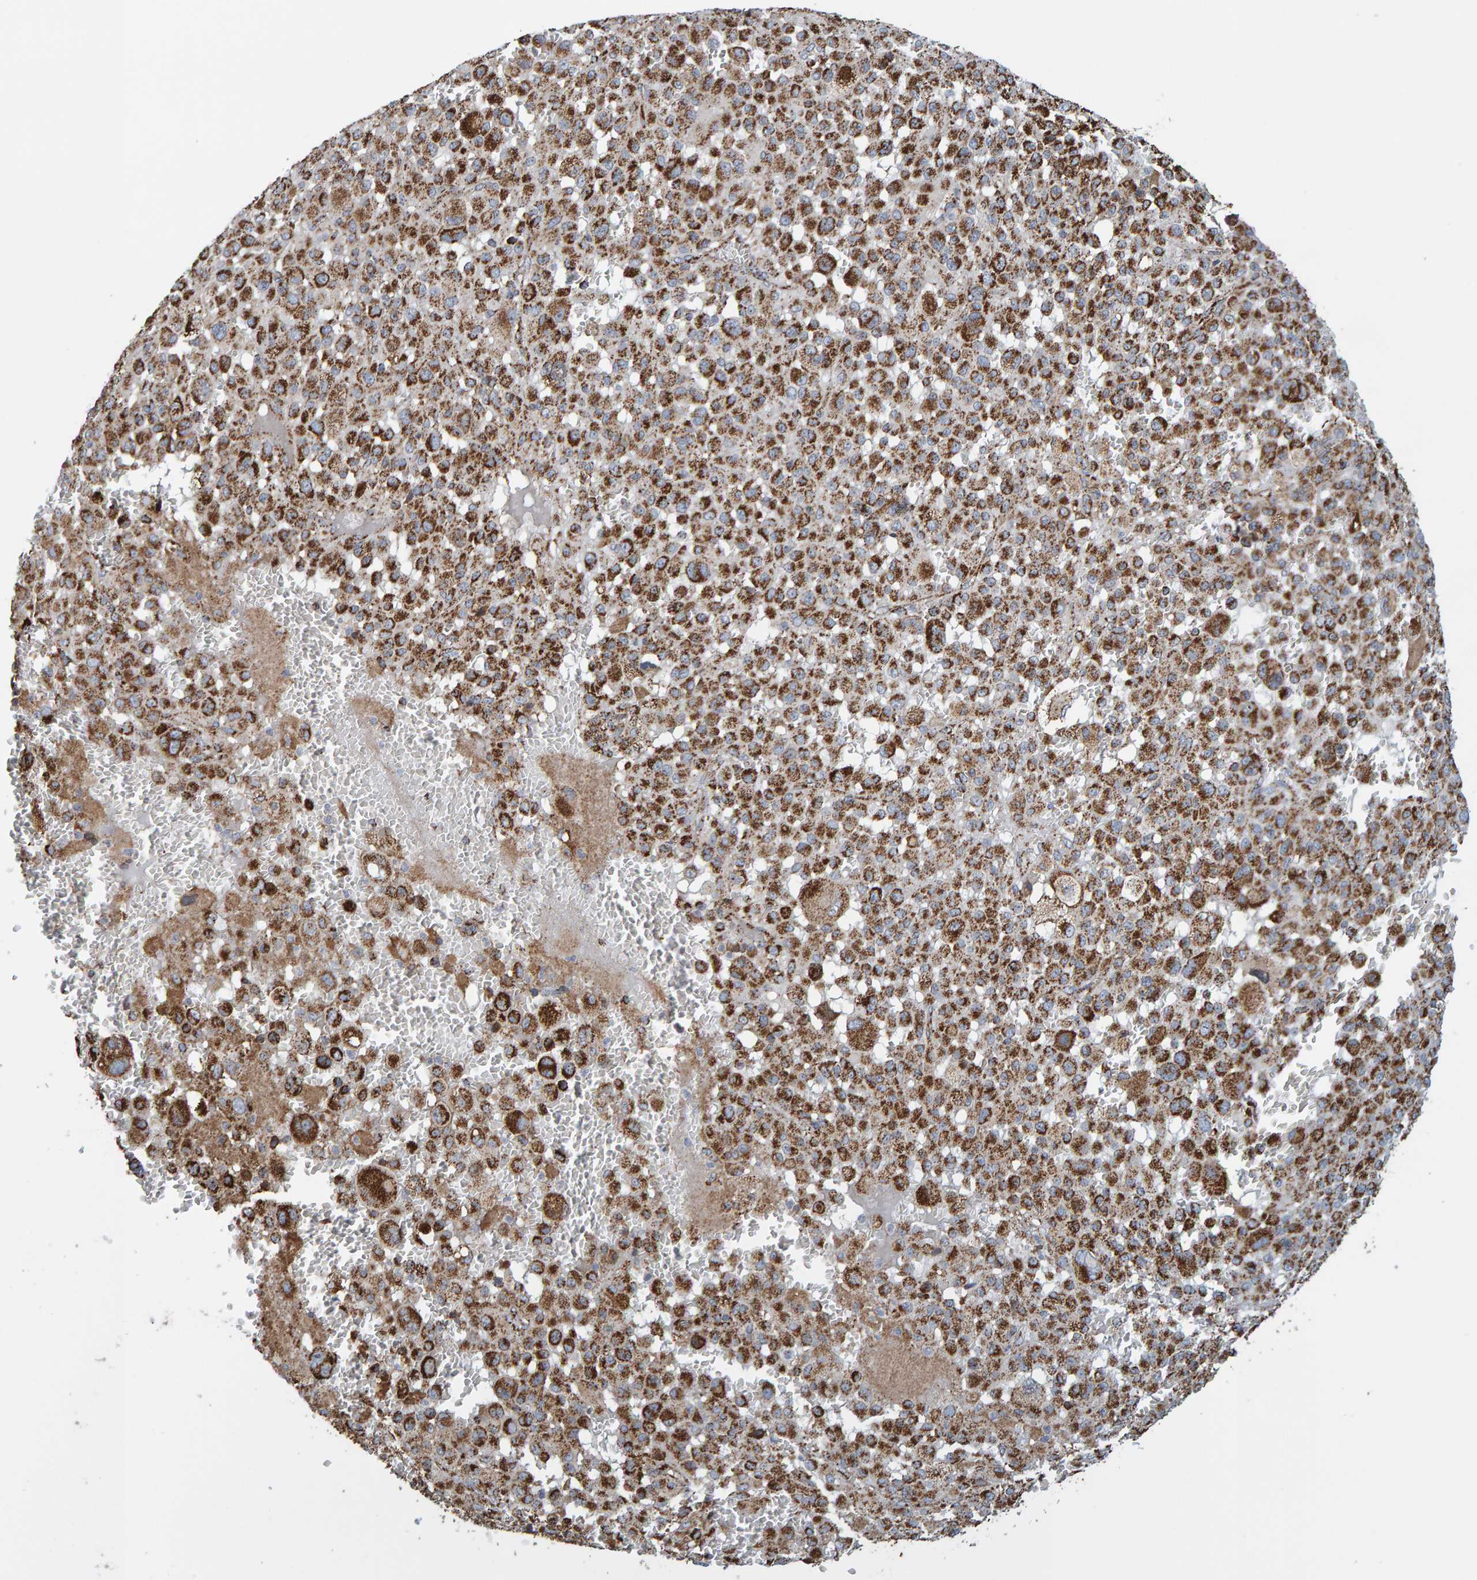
{"staining": {"intensity": "moderate", "quantity": ">75%", "location": "cytoplasmic/membranous"}, "tissue": "melanoma", "cell_type": "Tumor cells", "image_type": "cancer", "snomed": [{"axis": "morphology", "description": "Malignant melanoma, Metastatic site"}, {"axis": "topography", "description": "Skin"}], "caption": "Immunohistochemical staining of malignant melanoma (metastatic site) demonstrates medium levels of moderate cytoplasmic/membranous positivity in approximately >75% of tumor cells.", "gene": "MRPL45", "patient": {"sex": "female", "age": 74}}